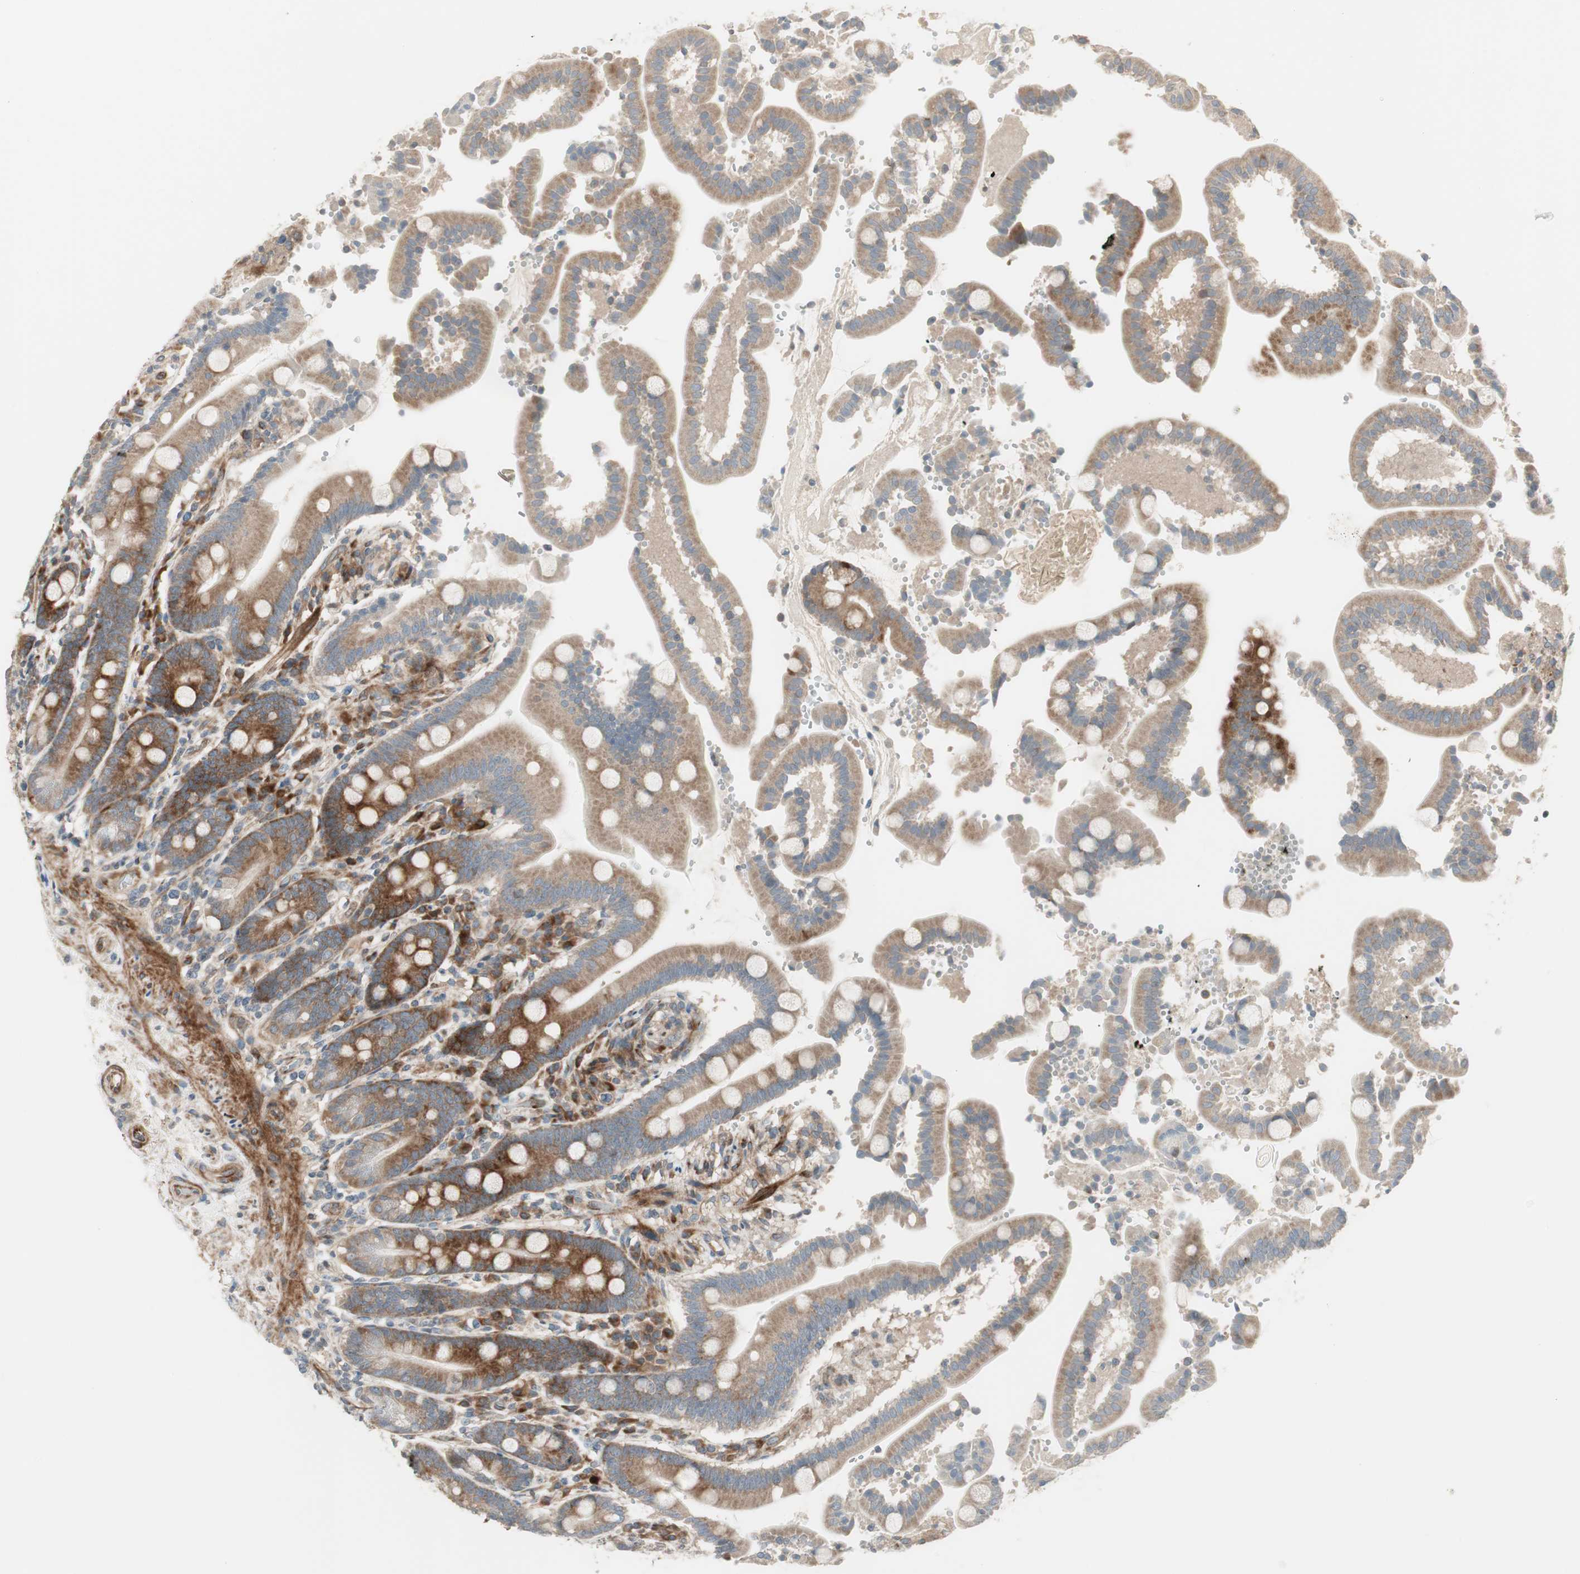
{"staining": {"intensity": "strong", "quantity": ">75%", "location": "cytoplasmic/membranous"}, "tissue": "duodenum", "cell_type": "Glandular cells", "image_type": "normal", "snomed": [{"axis": "morphology", "description": "Normal tissue, NOS"}, {"axis": "topography", "description": "Small intestine, NOS"}], "caption": "Immunohistochemical staining of unremarkable duodenum reveals >75% levels of strong cytoplasmic/membranous protein expression in about >75% of glandular cells.", "gene": "PPP2R5E", "patient": {"sex": "female", "age": 71}}